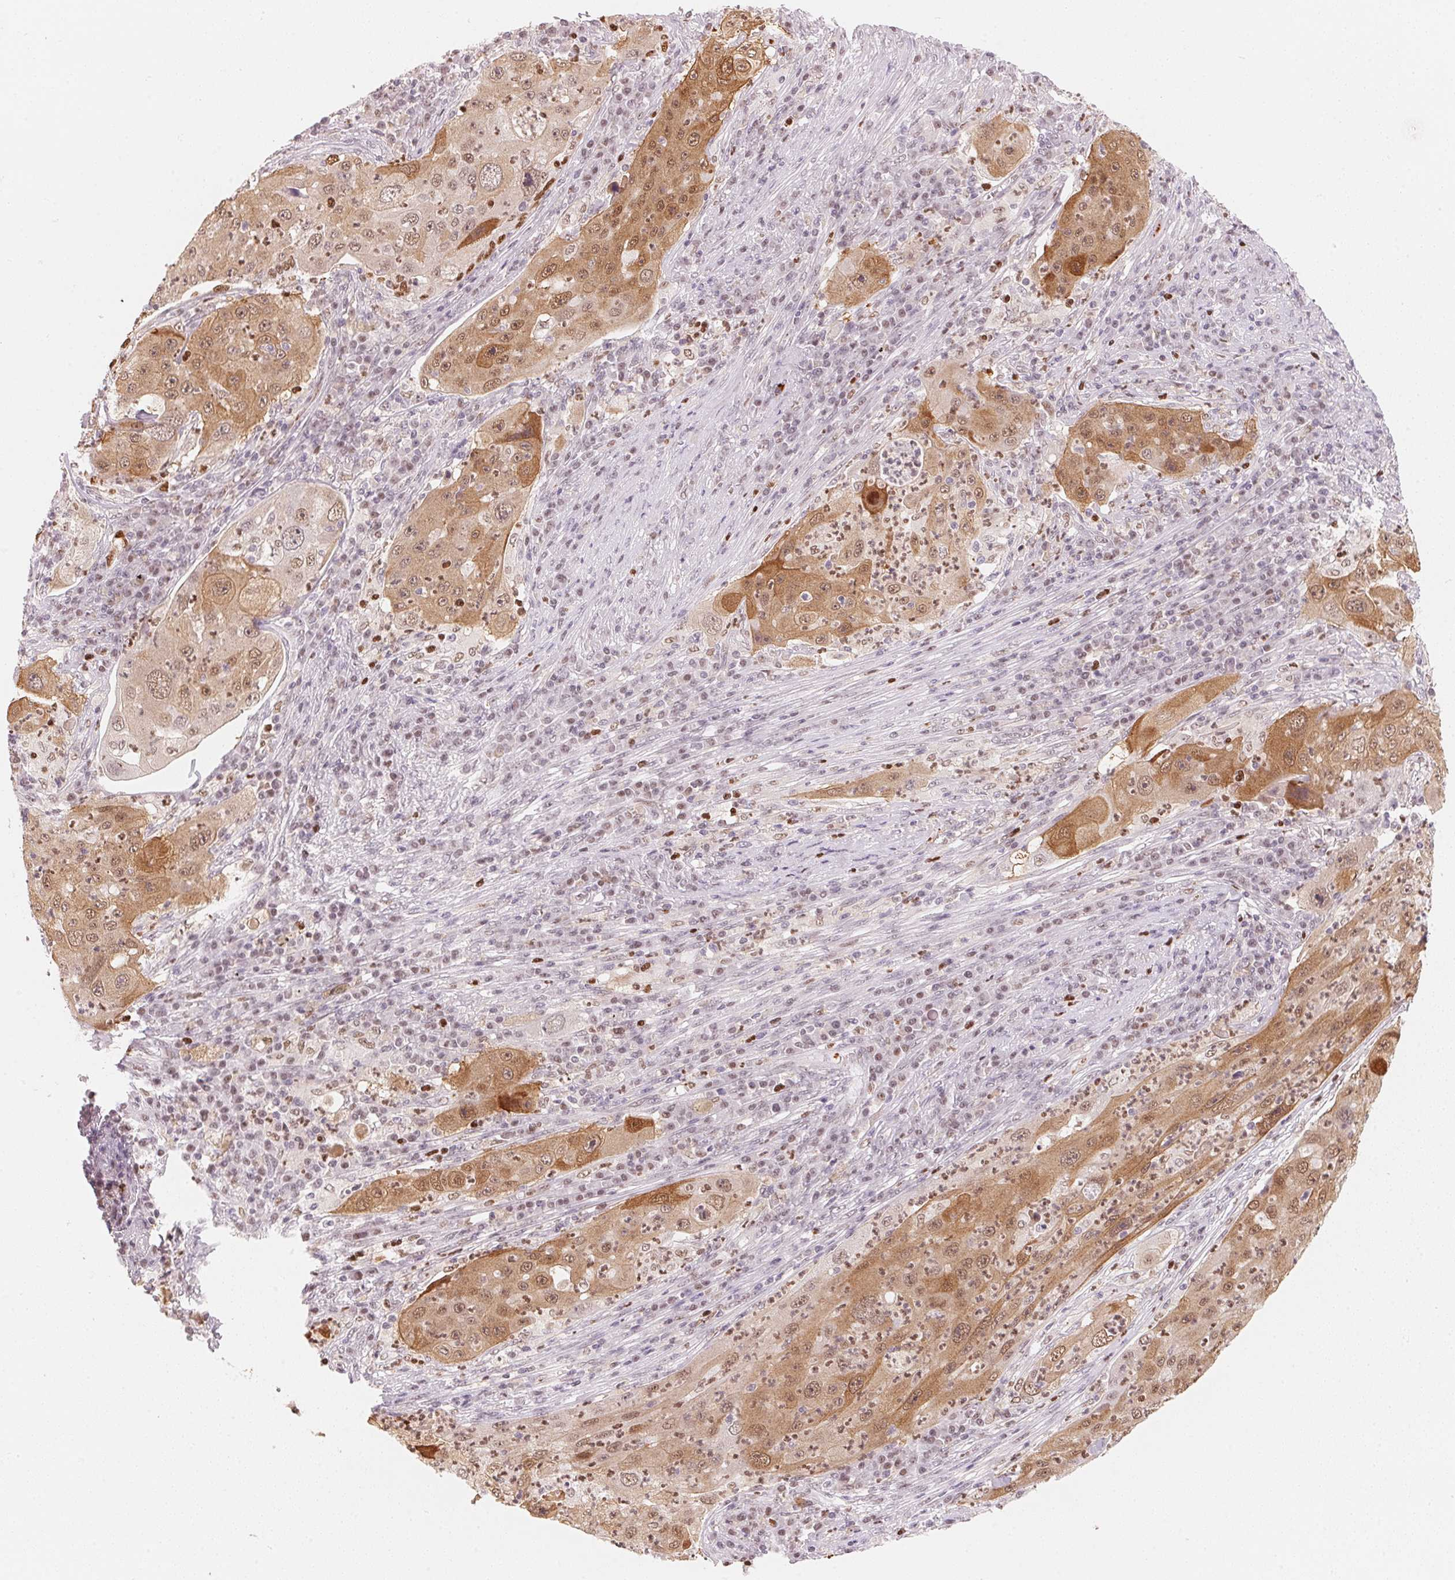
{"staining": {"intensity": "moderate", "quantity": ">75%", "location": "cytoplasmic/membranous,nuclear"}, "tissue": "lung cancer", "cell_type": "Tumor cells", "image_type": "cancer", "snomed": [{"axis": "morphology", "description": "Squamous cell carcinoma, NOS"}, {"axis": "topography", "description": "Lung"}], "caption": "Approximately >75% of tumor cells in lung squamous cell carcinoma display moderate cytoplasmic/membranous and nuclear protein positivity as visualized by brown immunohistochemical staining.", "gene": "ARHGAP22", "patient": {"sex": "female", "age": 59}}